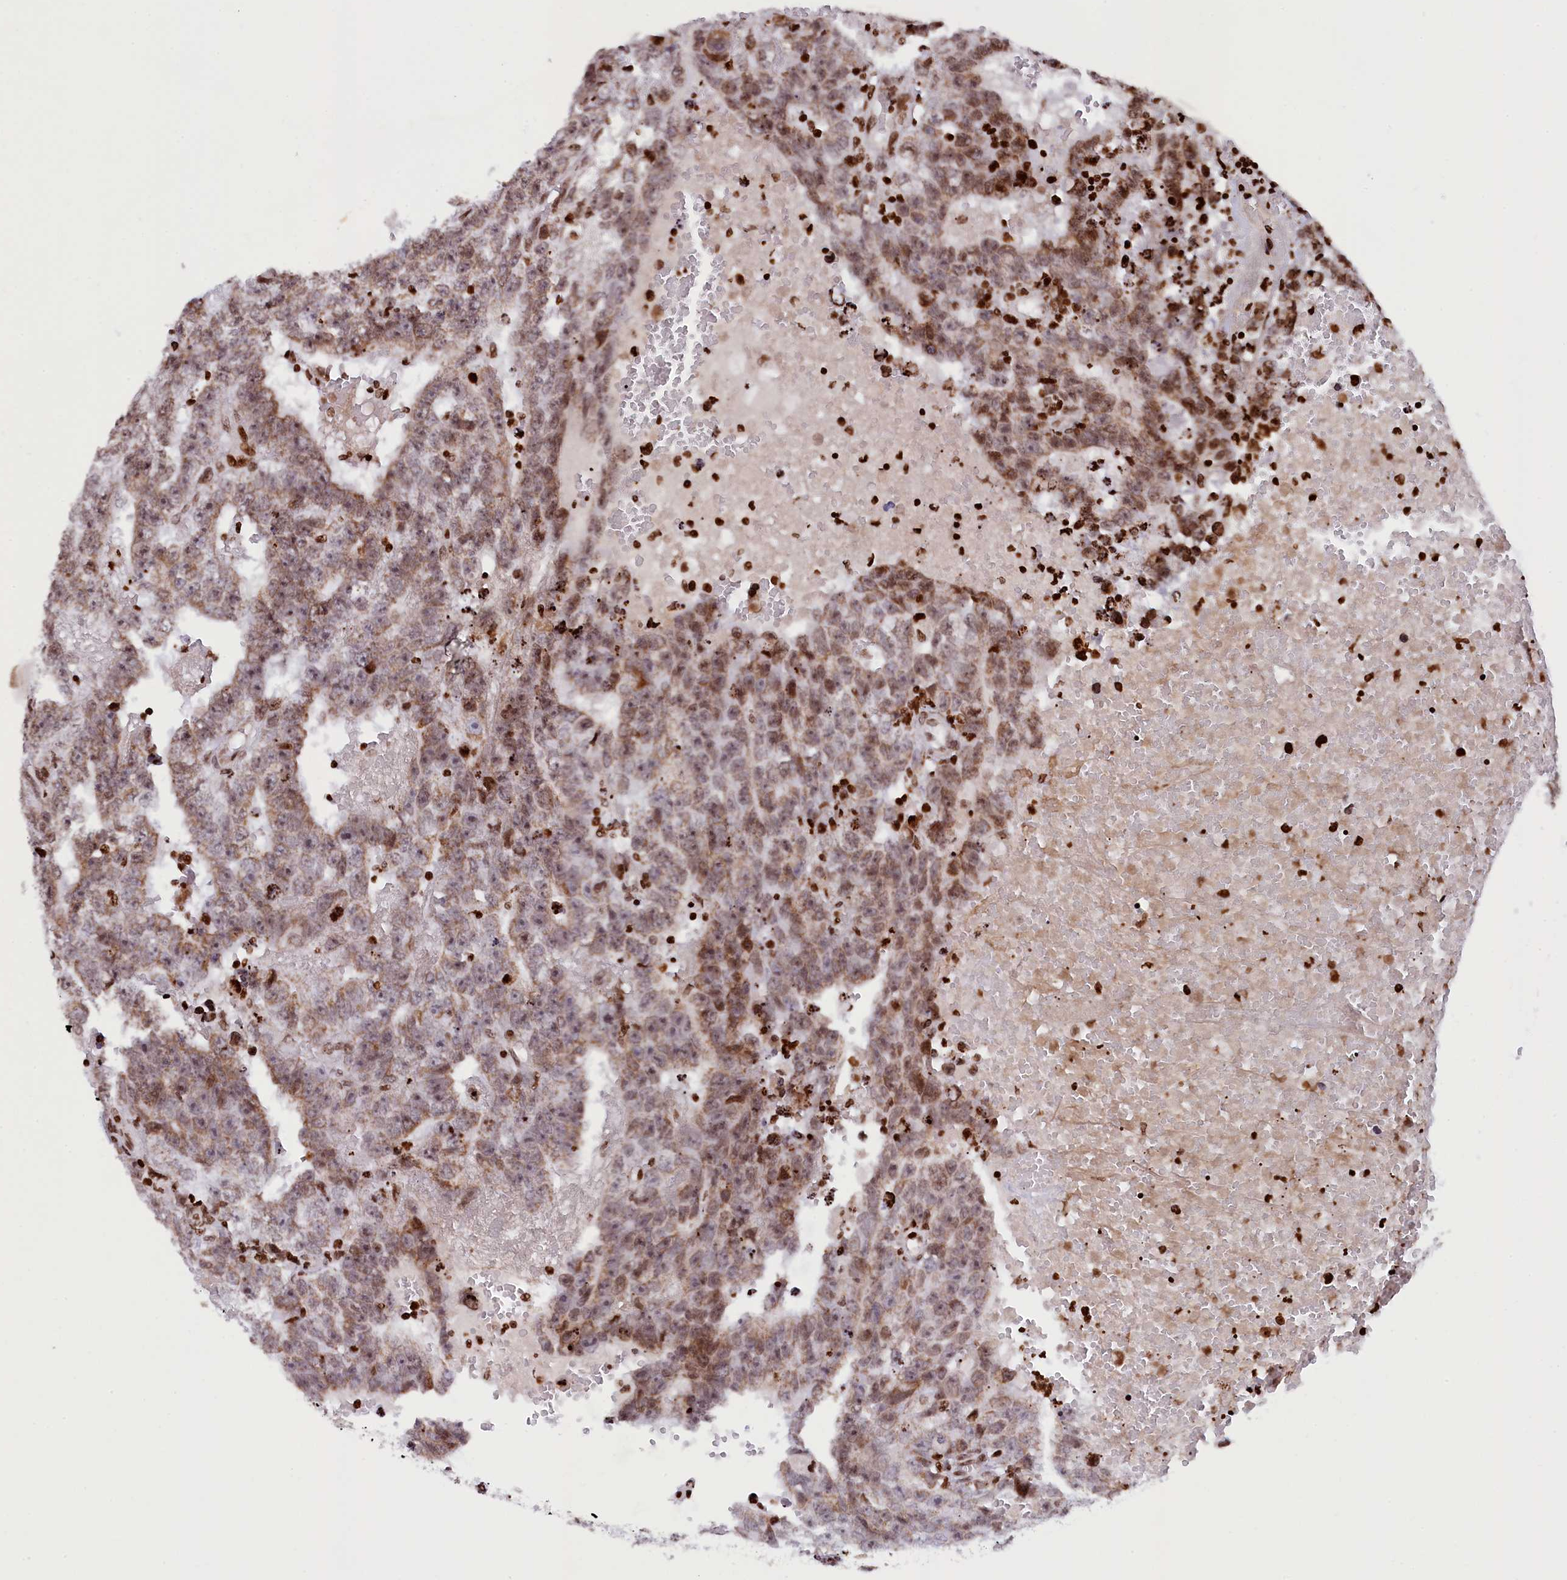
{"staining": {"intensity": "weak", "quantity": "25%-75%", "location": "cytoplasmic/membranous,nuclear"}, "tissue": "testis cancer", "cell_type": "Tumor cells", "image_type": "cancer", "snomed": [{"axis": "morphology", "description": "Carcinoma, Embryonal, NOS"}, {"axis": "topography", "description": "Testis"}], "caption": "Tumor cells demonstrate low levels of weak cytoplasmic/membranous and nuclear positivity in about 25%-75% of cells in human testis embryonal carcinoma.", "gene": "TIMM29", "patient": {"sex": "male", "age": 25}}